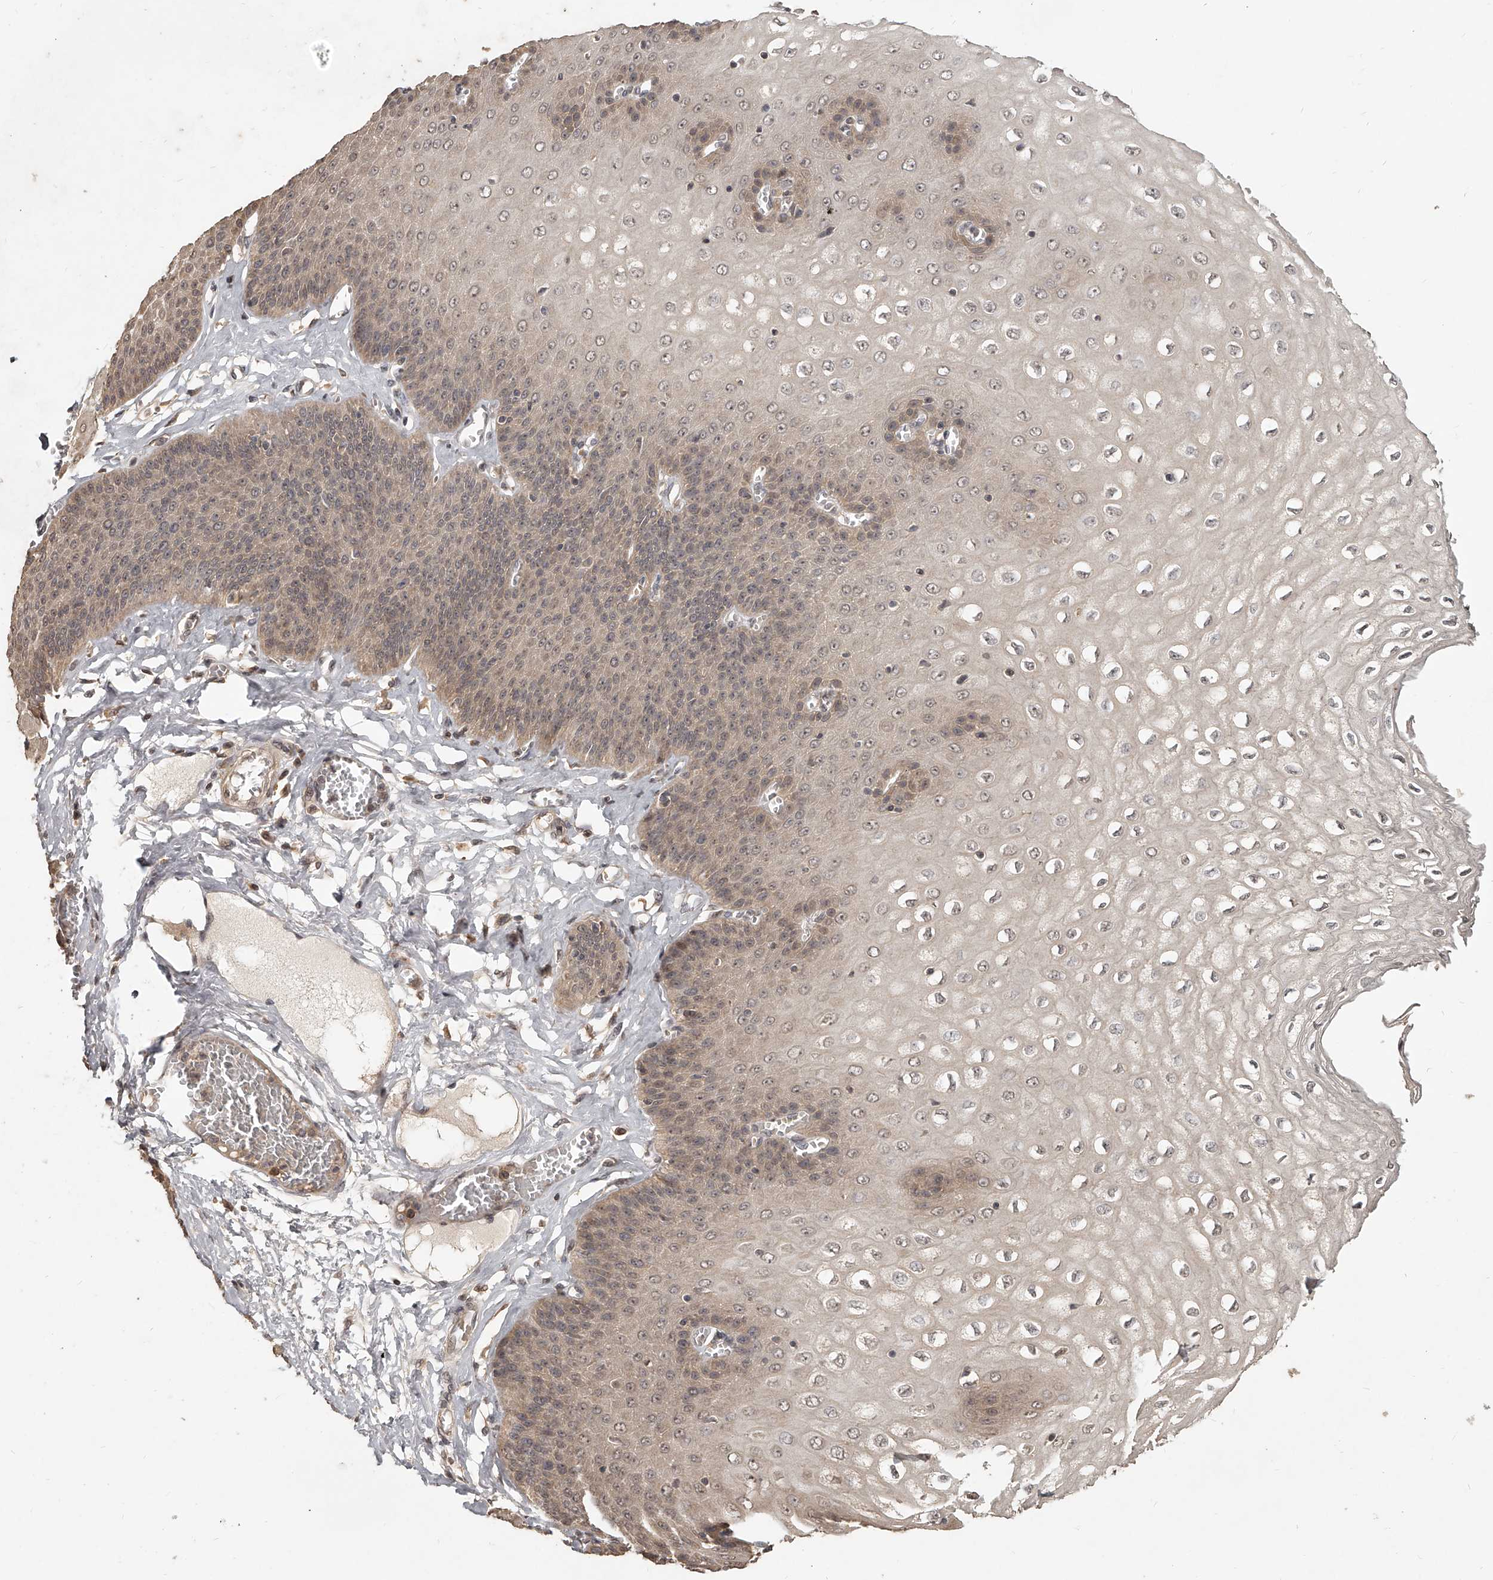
{"staining": {"intensity": "moderate", "quantity": "25%-75%", "location": "cytoplasmic/membranous,nuclear"}, "tissue": "esophagus", "cell_type": "Squamous epithelial cells", "image_type": "normal", "snomed": [{"axis": "morphology", "description": "Normal tissue, NOS"}, {"axis": "topography", "description": "Esophagus"}], "caption": "Human esophagus stained with a brown dye displays moderate cytoplasmic/membranous,nuclear positive expression in approximately 25%-75% of squamous epithelial cells.", "gene": "SLC37A1", "patient": {"sex": "male", "age": 60}}